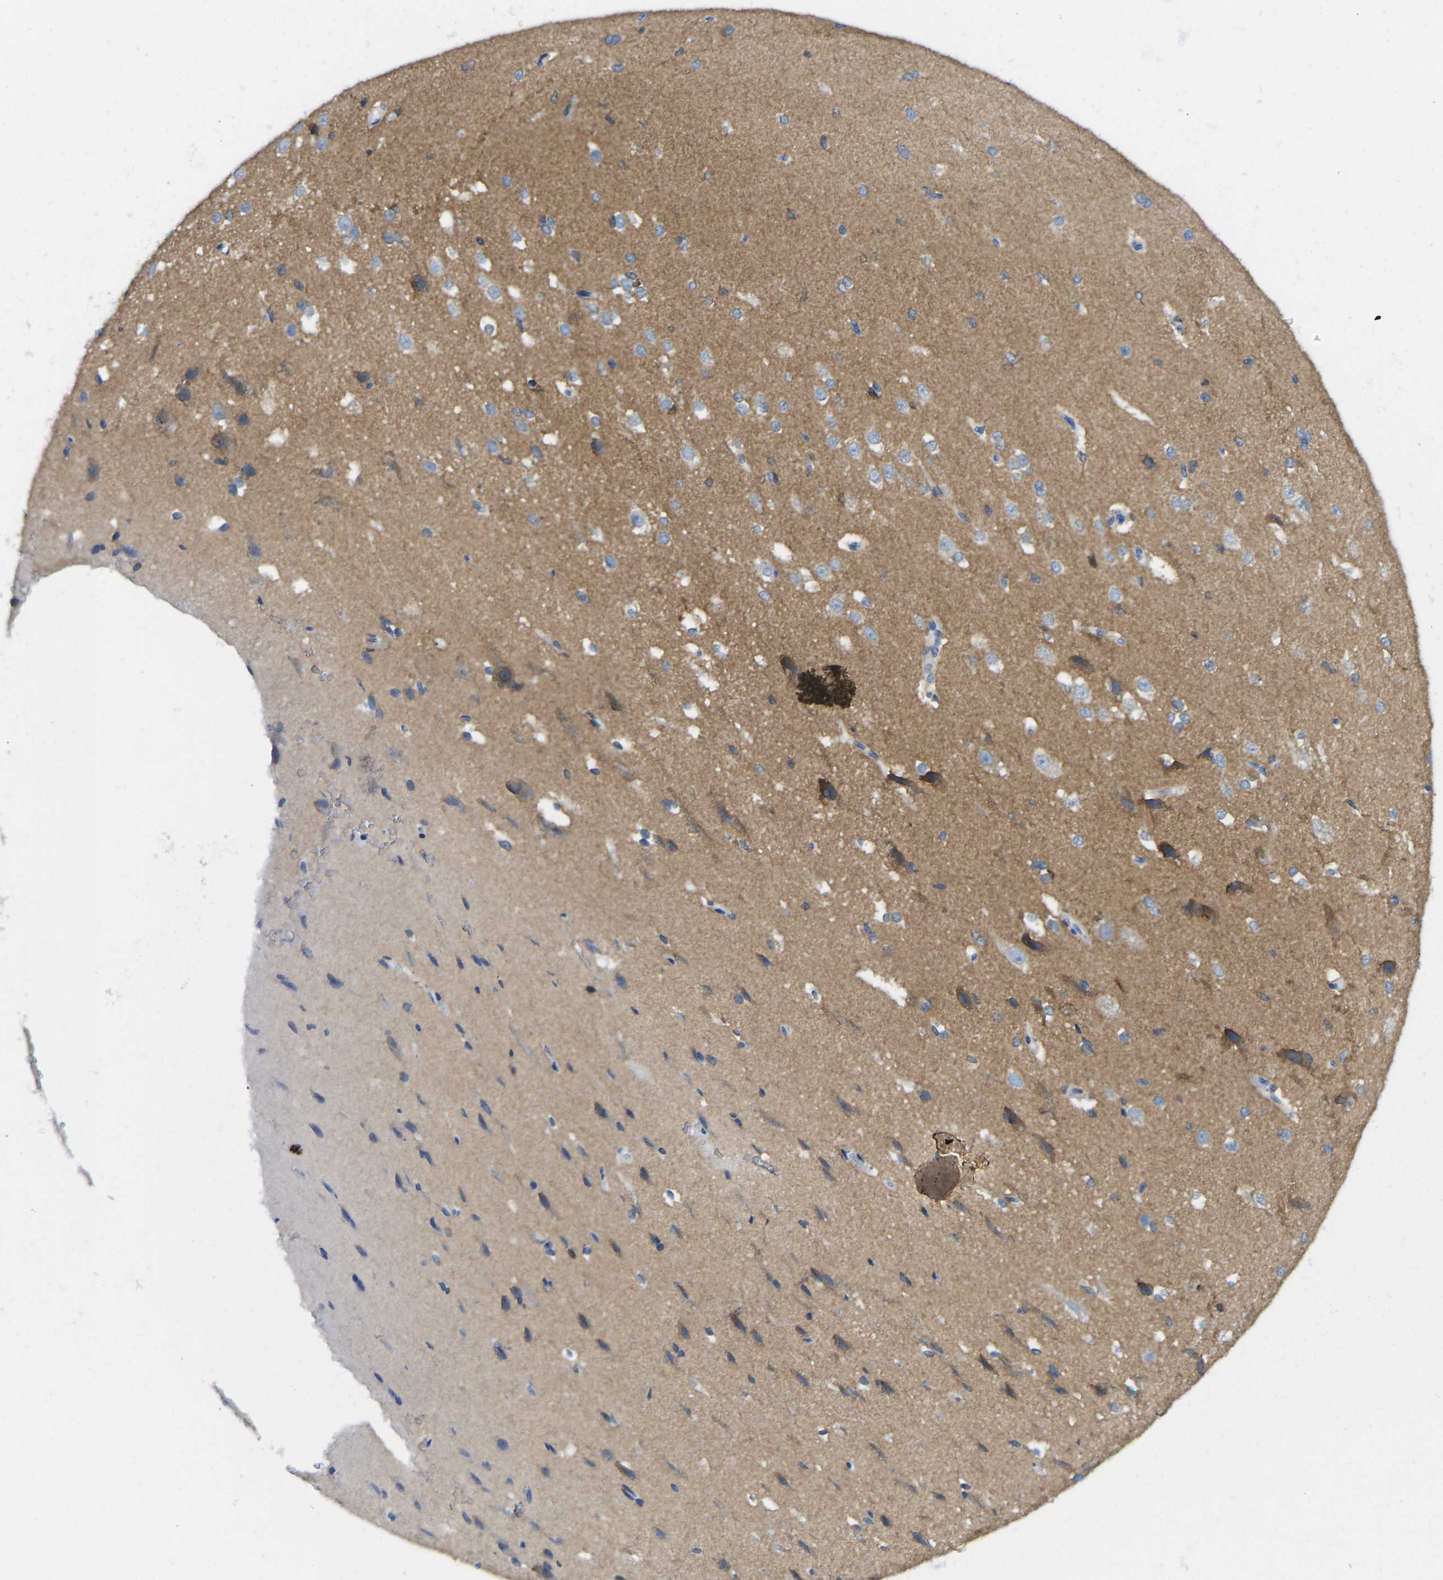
{"staining": {"intensity": "negative", "quantity": "none", "location": "none"}, "tissue": "cerebral cortex", "cell_type": "Endothelial cells", "image_type": "normal", "snomed": [{"axis": "morphology", "description": "Normal tissue, NOS"}, {"axis": "morphology", "description": "Developmental malformation"}, {"axis": "topography", "description": "Cerebral cortex"}], "caption": "This histopathology image is of unremarkable cerebral cortex stained with immunohistochemistry (IHC) to label a protein in brown with the nuclei are counter-stained blue. There is no positivity in endothelial cells. Nuclei are stained in blue.", "gene": "NDRG3", "patient": {"sex": "female", "age": 30}}